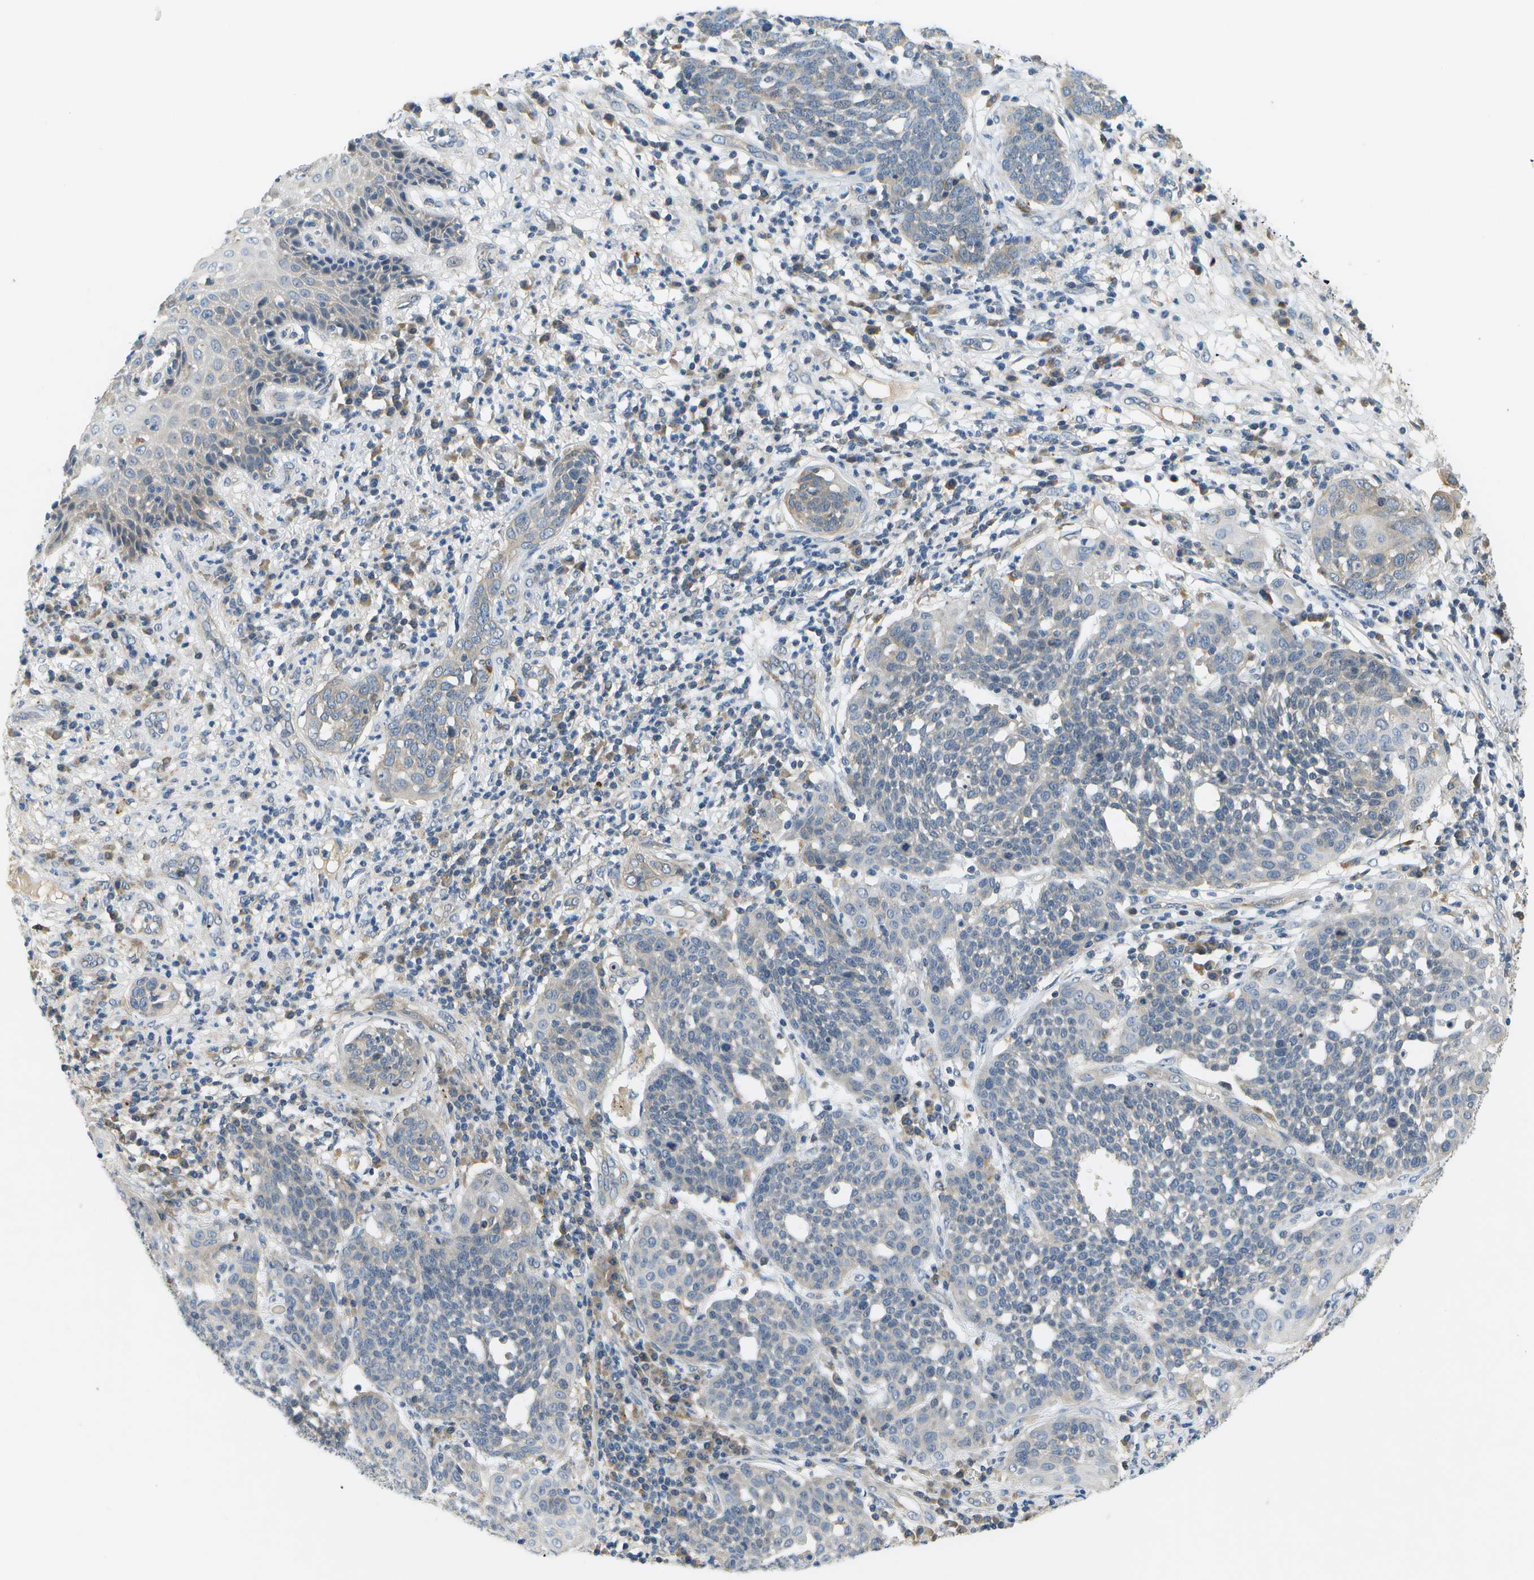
{"staining": {"intensity": "negative", "quantity": "none", "location": "none"}, "tissue": "cervical cancer", "cell_type": "Tumor cells", "image_type": "cancer", "snomed": [{"axis": "morphology", "description": "Squamous cell carcinoma, NOS"}, {"axis": "topography", "description": "Cervix"}], "caption": "Photomicrograph shows no significant protein staining in tumor cells of cervical squamous cell carcinoma. (Brightfield microscopy of DAB IHC at high magnification).", "gene": "SLC25A20", "patient": {"sex": "female", "age": 34}}